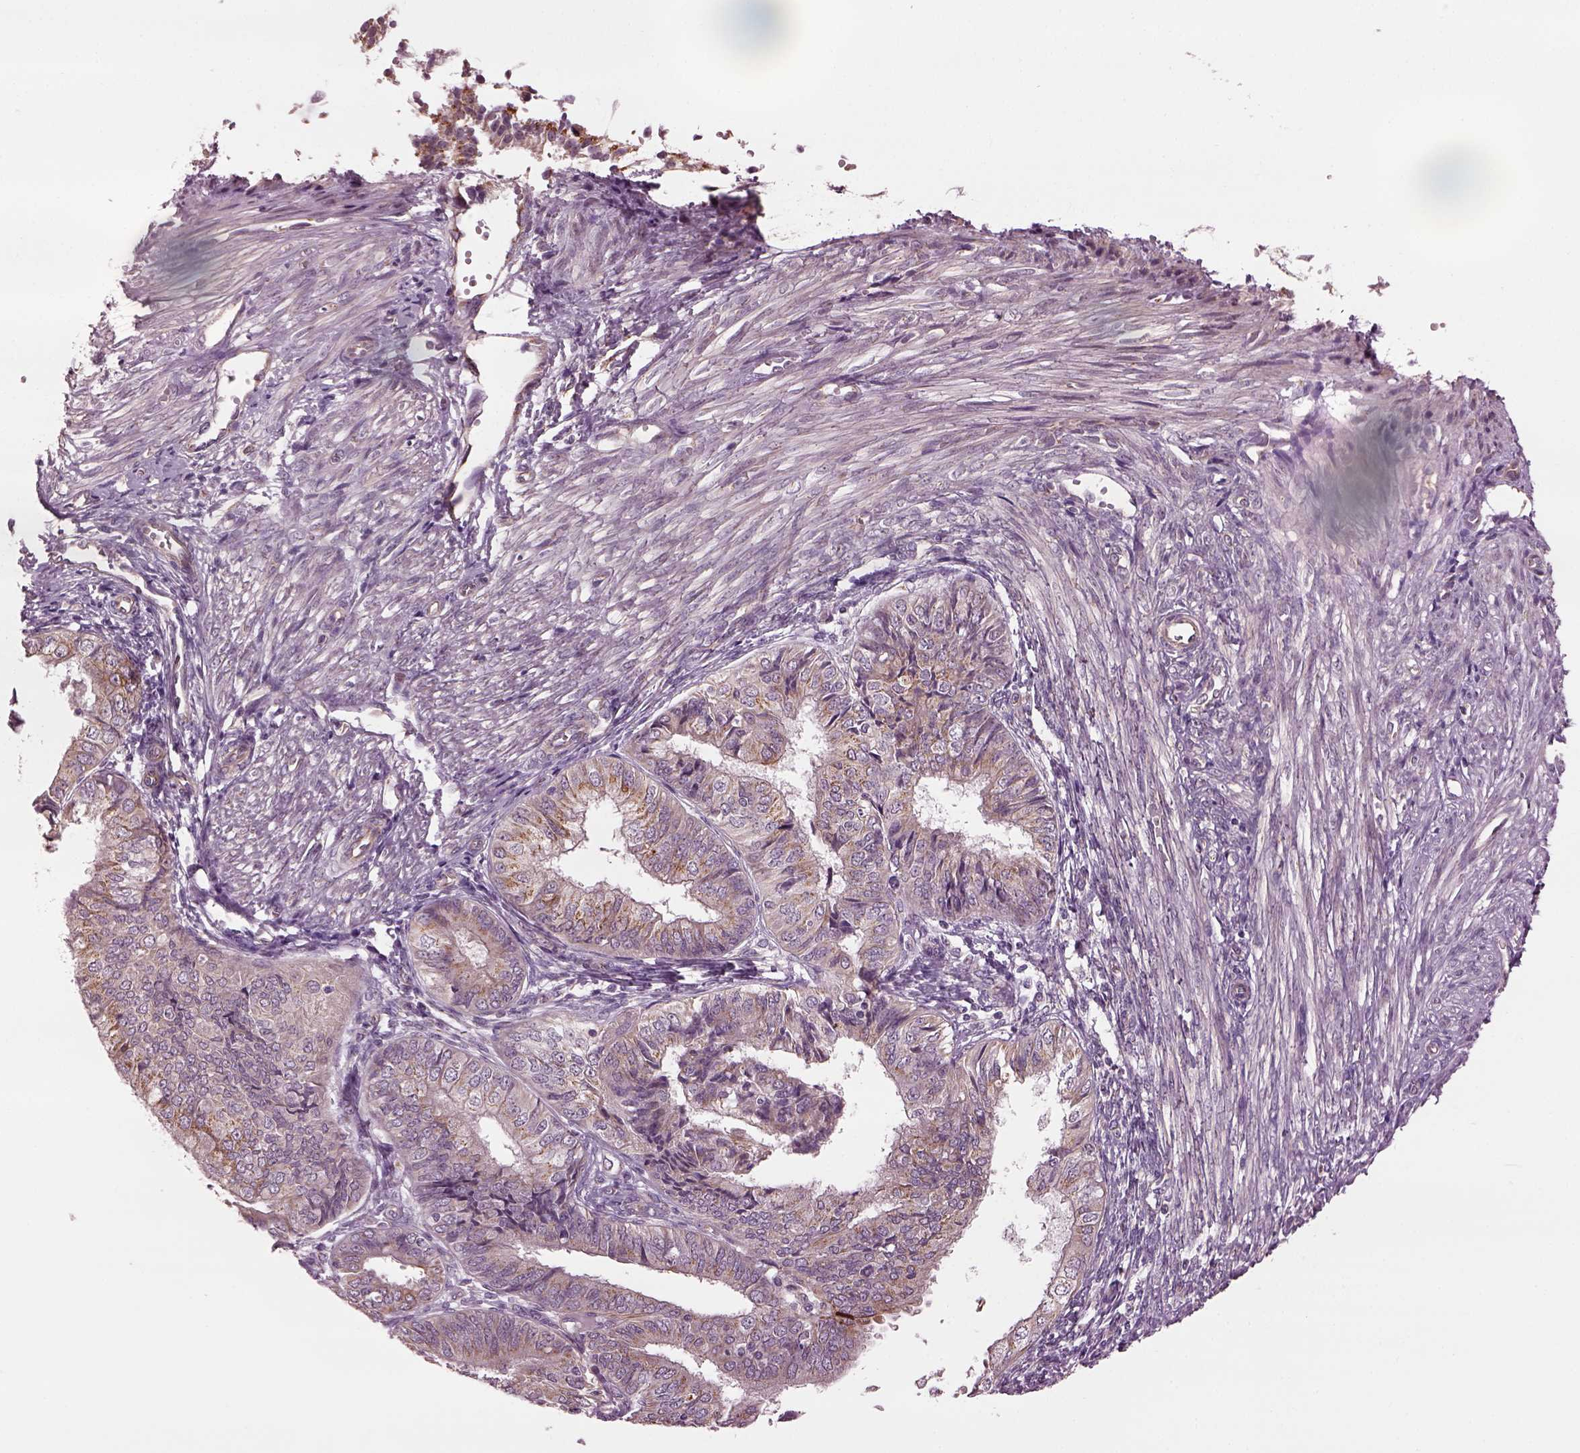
{"staining": {"intensity": "moderate", "quantity": "25%-75%", "location": "cytoplasmic/membranous"}, "tissue": "endometrial cancer", "cell_type": "Tumor cells", "image_type": "cancer", "snomed": [{"axis": "morphology", "description": "Adenocarcinoma, NOS"}, {"axis": "topography", "description": "Endometrium"}], "caption": "Endometrial adenocarcinoma was stained to show a protein in brown. There is medium levels of moderate cytoplasmic/membranous expression in about 25%-75% of tumor cells.", "gene": "RUFY3", "patient": {"sex": "female", "age": 58}}